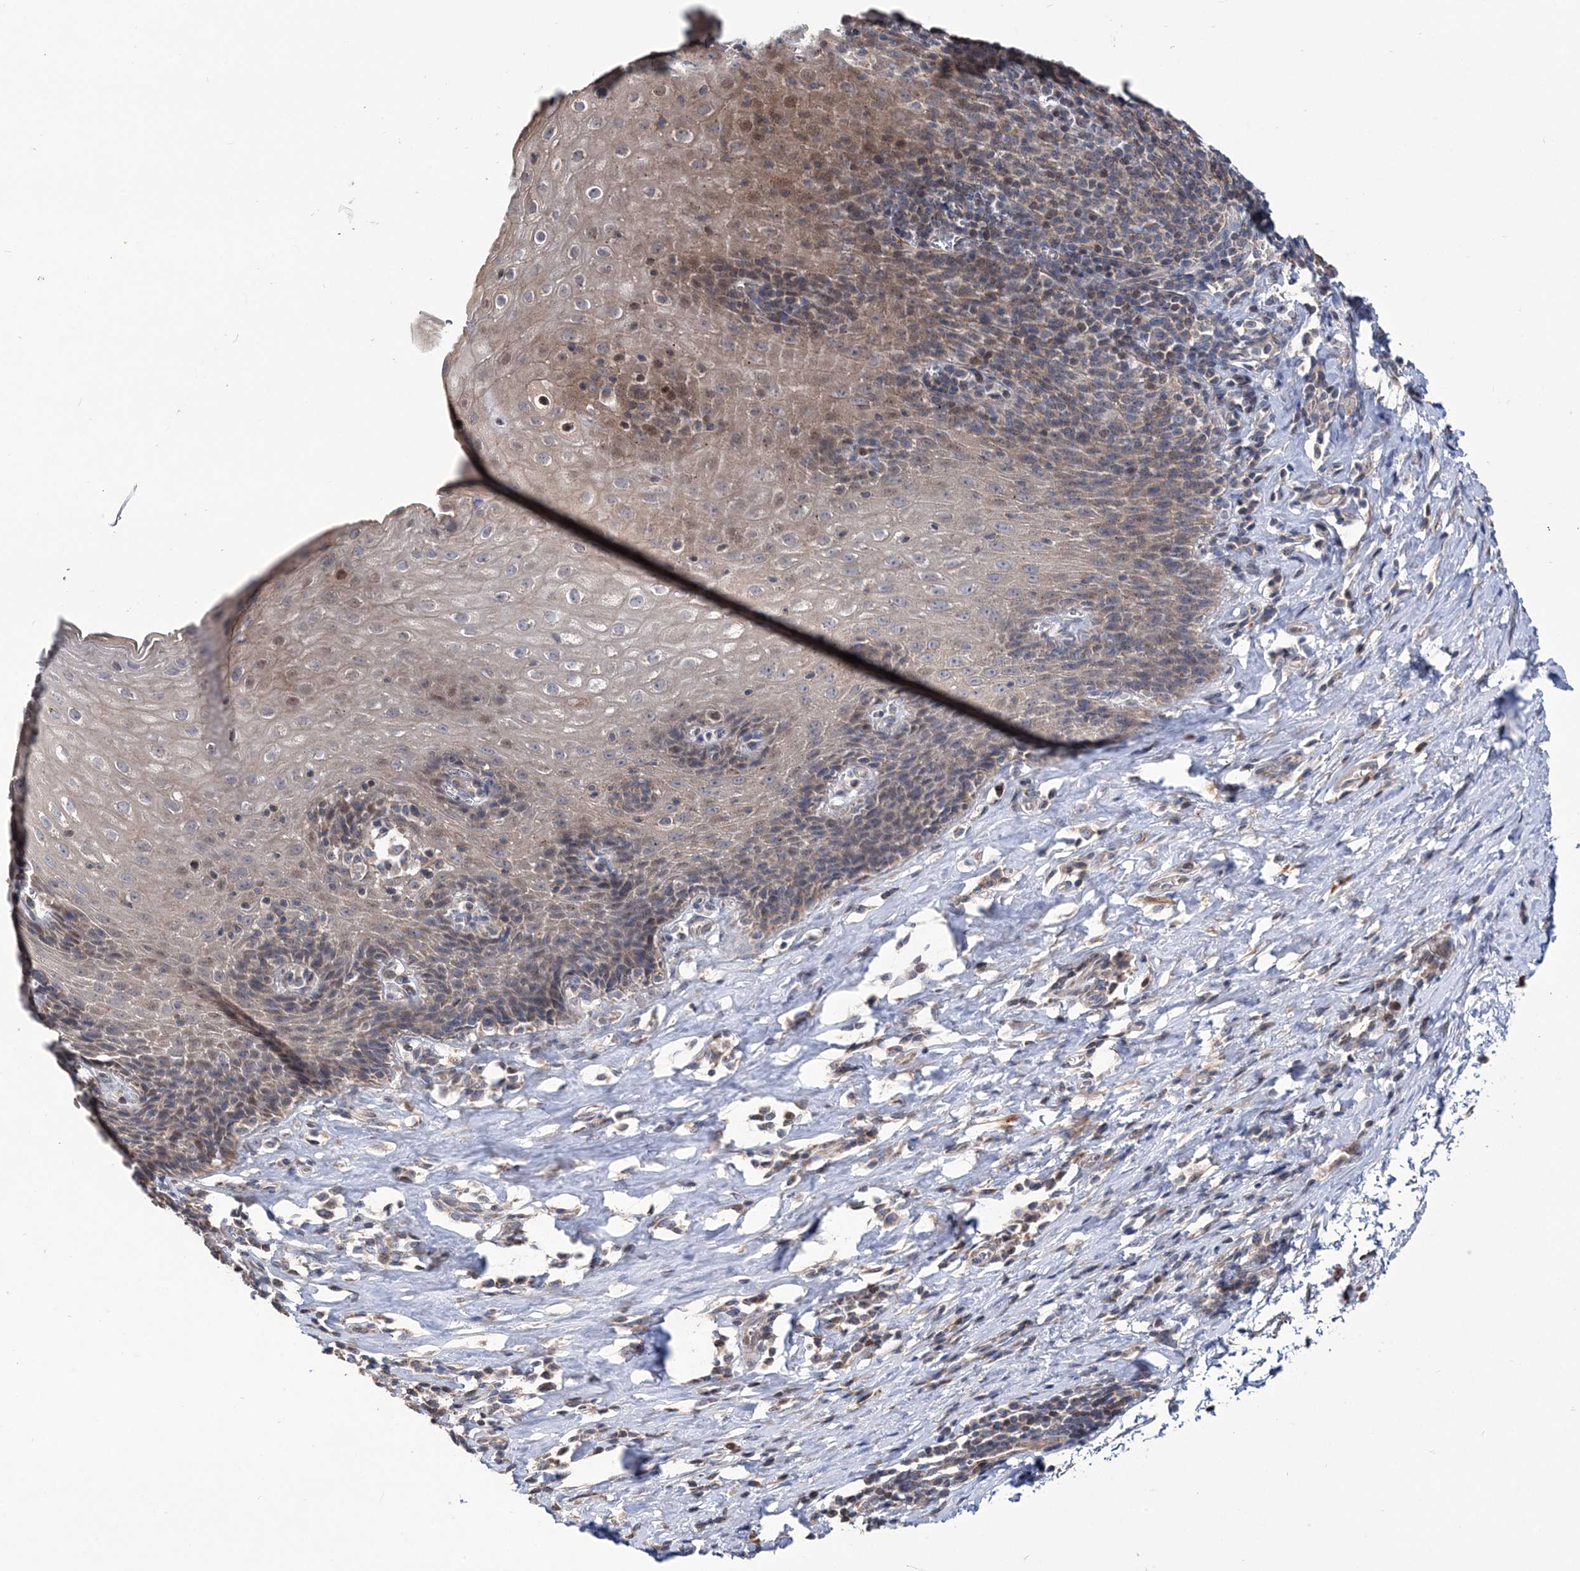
{"staining": {"intensity": "moderate", "quantity": "25%-75%", "location": "cytoplasmic/membranous,nuclear"}, "tissue": "esophagus", "cell_type": "Squamous epithelial cells", "image_type": "normal", "snomed": [{"axis": "morphology", "description": "Normal tissue, NOS"}, {"axis": "topography", "description": "Esophagus"}], "caption": "Protein expression analysis of normal esophagus displays moderate cytoplasmic/membranous,nuclear expression in approximately 25%-75% of squamous epithelial cells.", "gene": "PPP2R2B", "patient": {"sex": "female", "age": 61}}